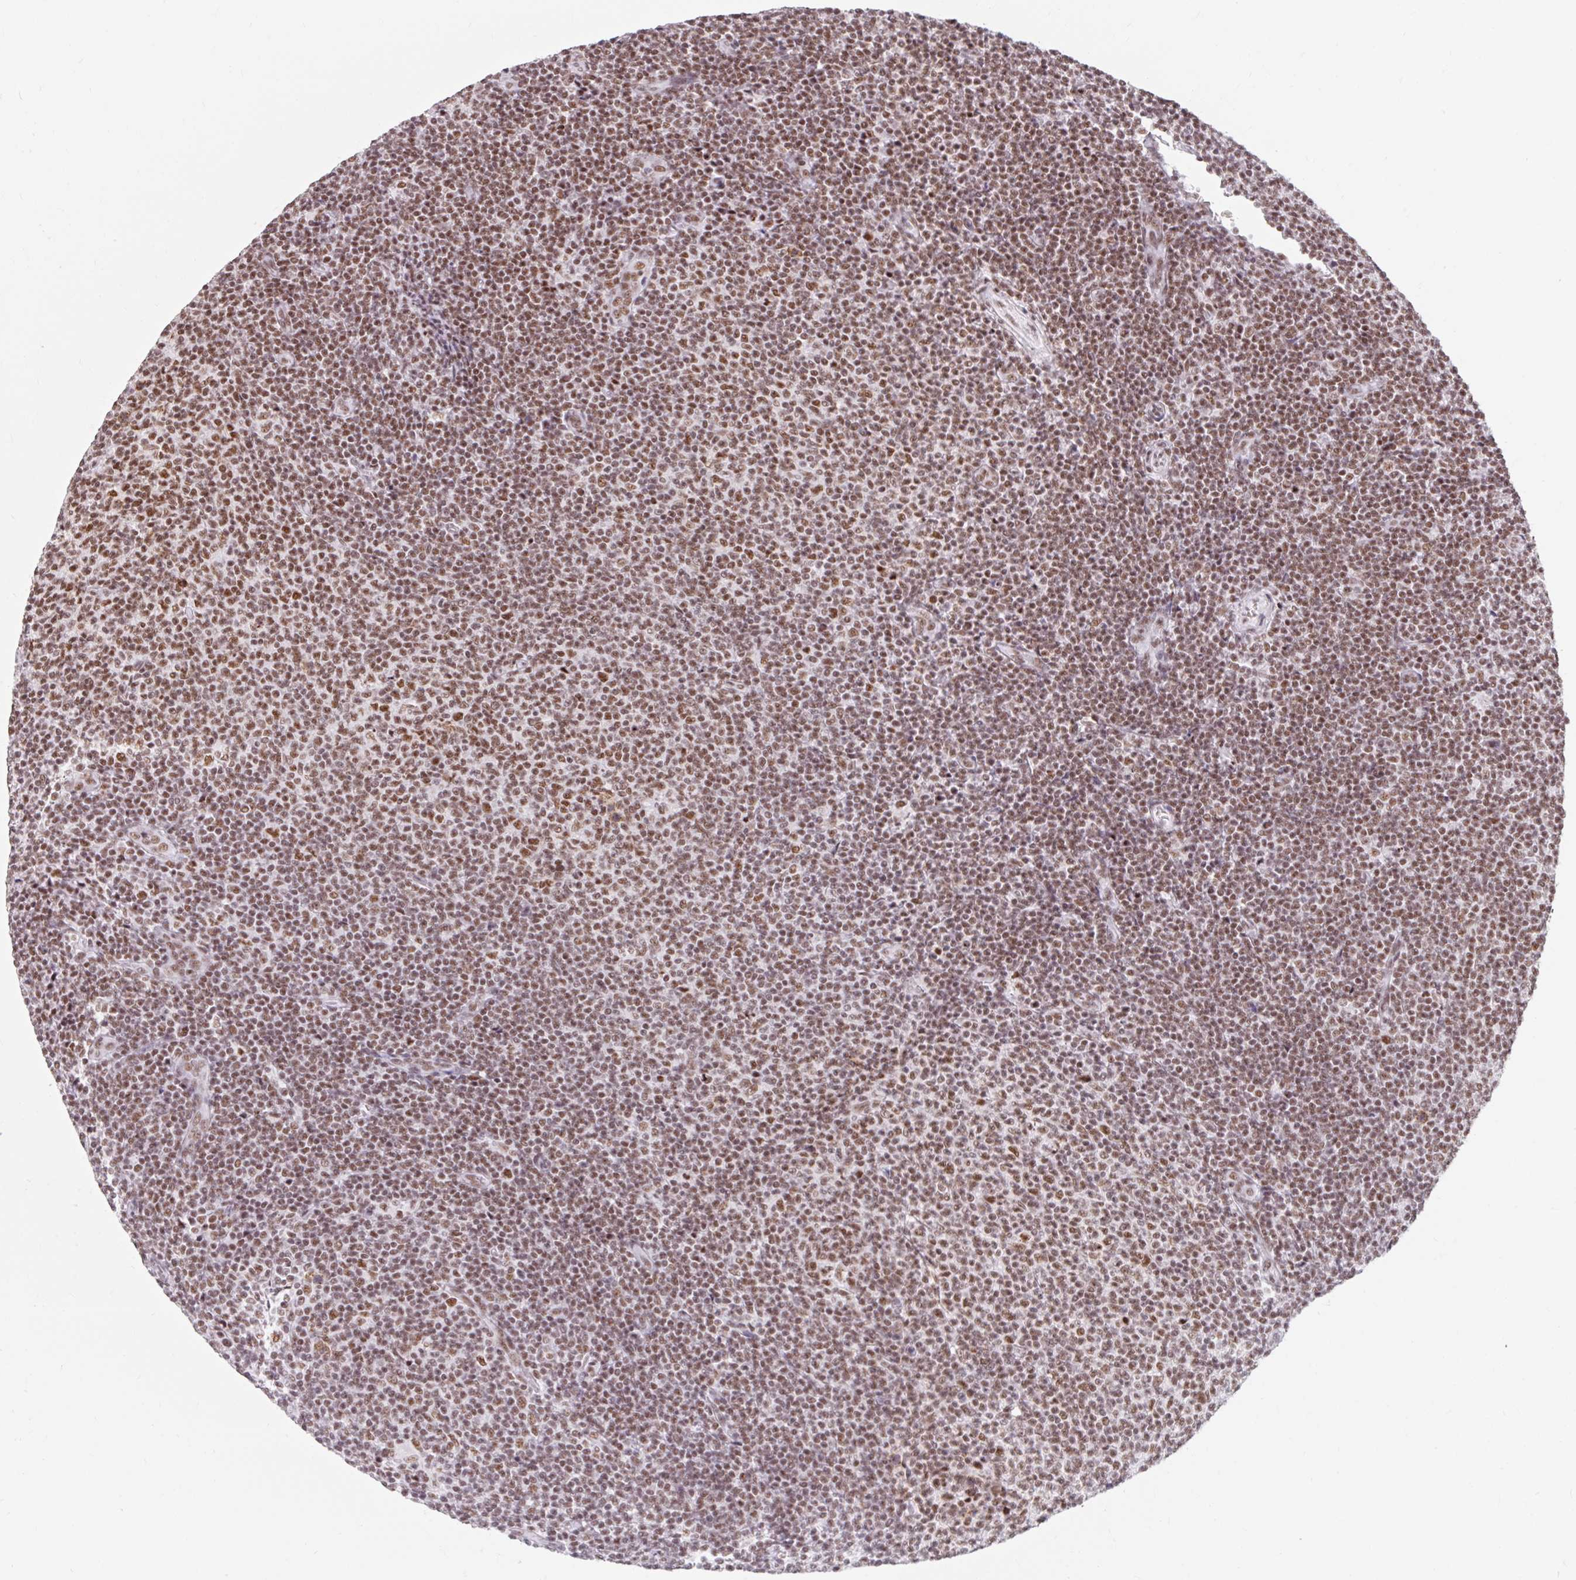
{"staining": {"intensity": "moderate", "quantity": ">75%", "location": "nuclear"}, "tissue": "lymphoma", "cell_type": "Tumor cells", "image_type": "cancer", "snomed": [{"axis": "morphology", "description": "Malignant lymphoma, non-Hodgkin's type, Low grade"}, {"axis": "topography", "description": "Lymph node"}], "caption": "Low-grade malignant lymphoma, non-Hodgkin's type stained for a protein (brown) reveals moderate nuclear positive positivity in approximately >75% of tumor cells.", "gene": "SRSF10", "patient": {"sex": "male", "age": 66}}